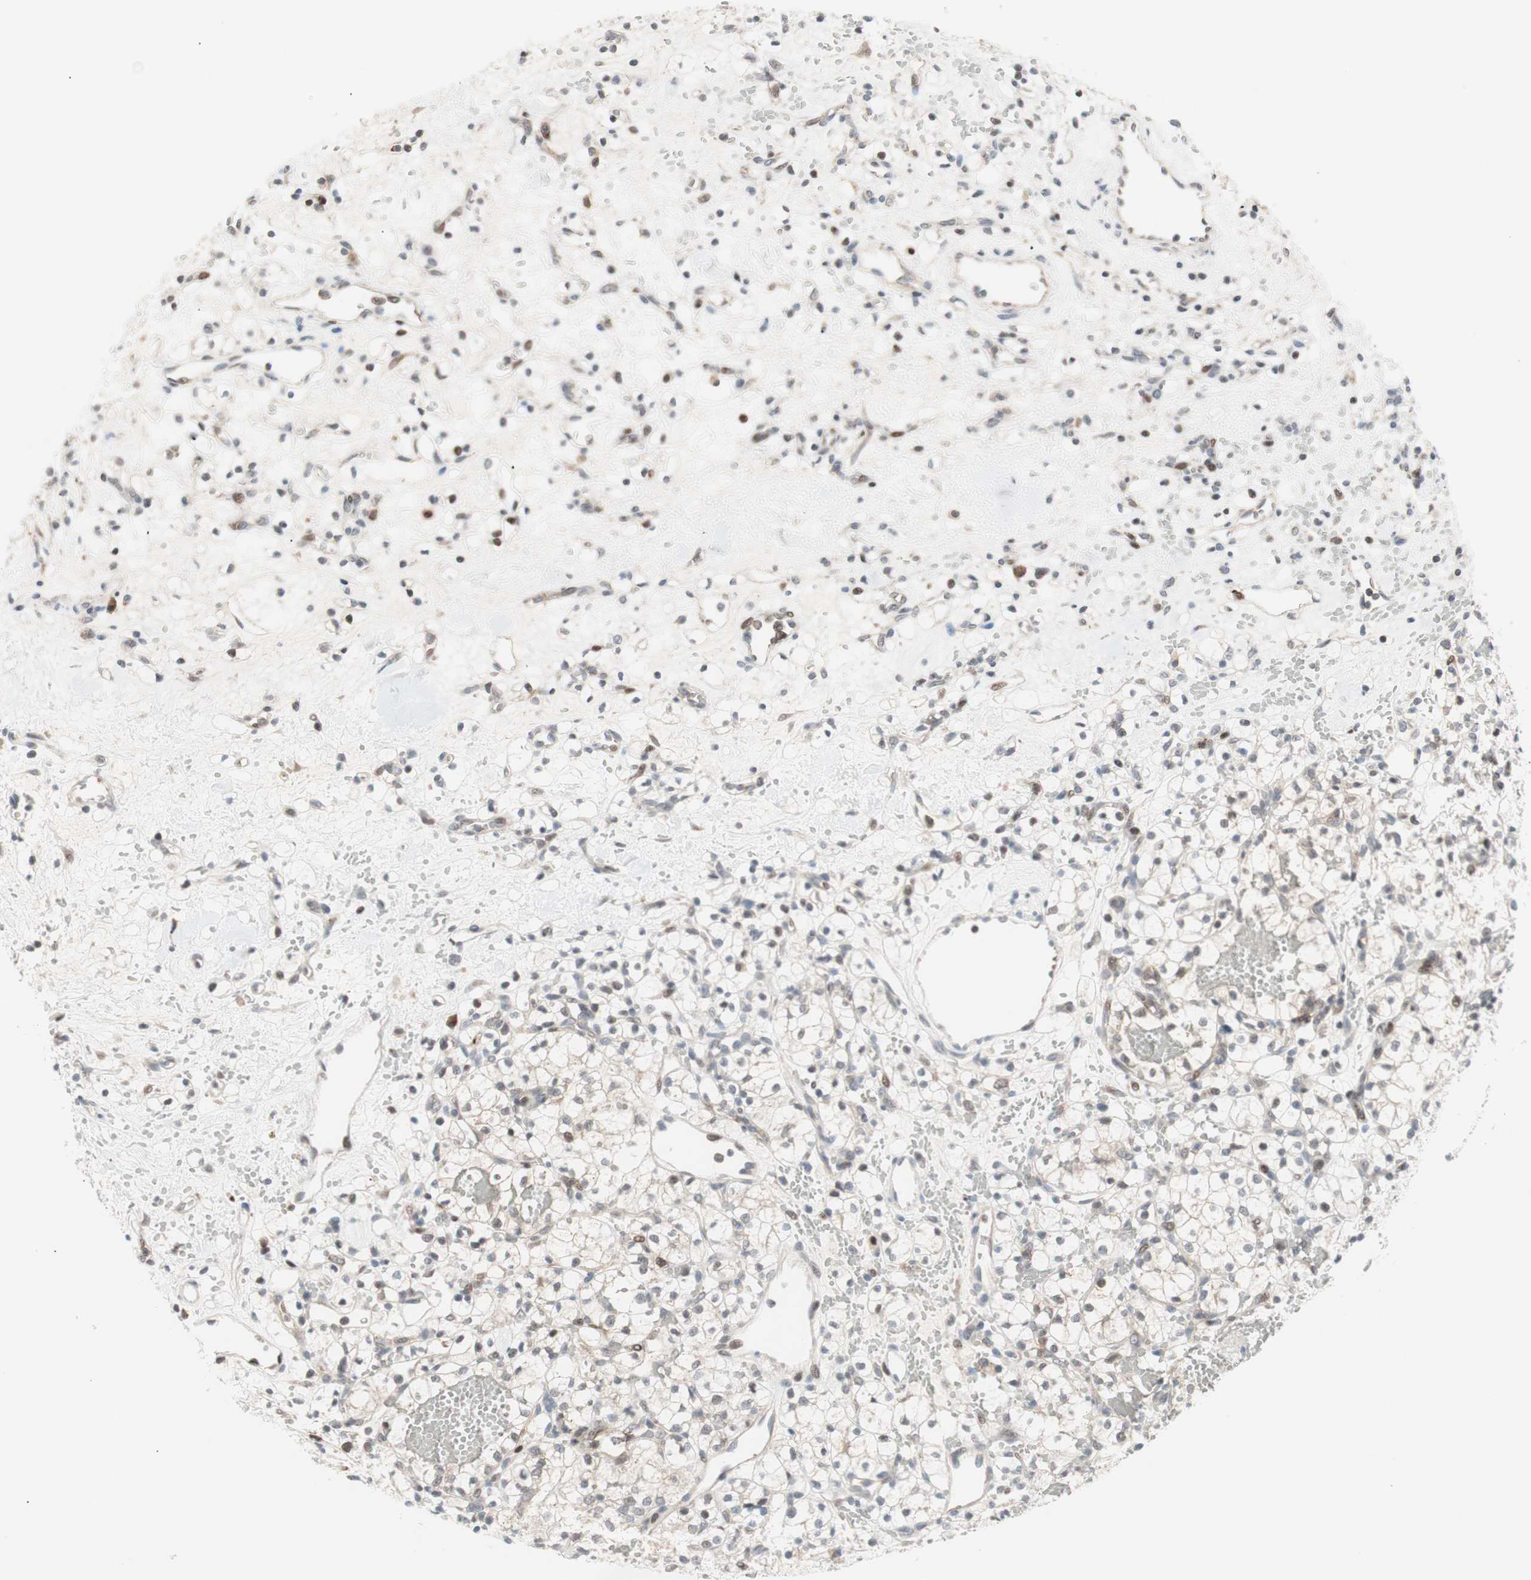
{"staining": {"intensity": "weak", "quantity": "<25%", "location": "nuclear"}, "tissue": "renal cancer", "cell_type": "Tumor cells", "image_type": "cancer", "snomed": [{"axis": "morphology", "description": "Adenocarcinoma, NOS"}, {"axis": "topography", "description": "Kidney"}], "caption": "The micrograph exhibits no staining of tumor cells in adenocarcinoma (renal). The staining was performed using DAB to visualize the protein expression in brown, while the nuclei were stained in blue with hematoxylin (Magnification: 20x).", "gene": "POLH", "patient": {"sex": "female", "age": 60}}